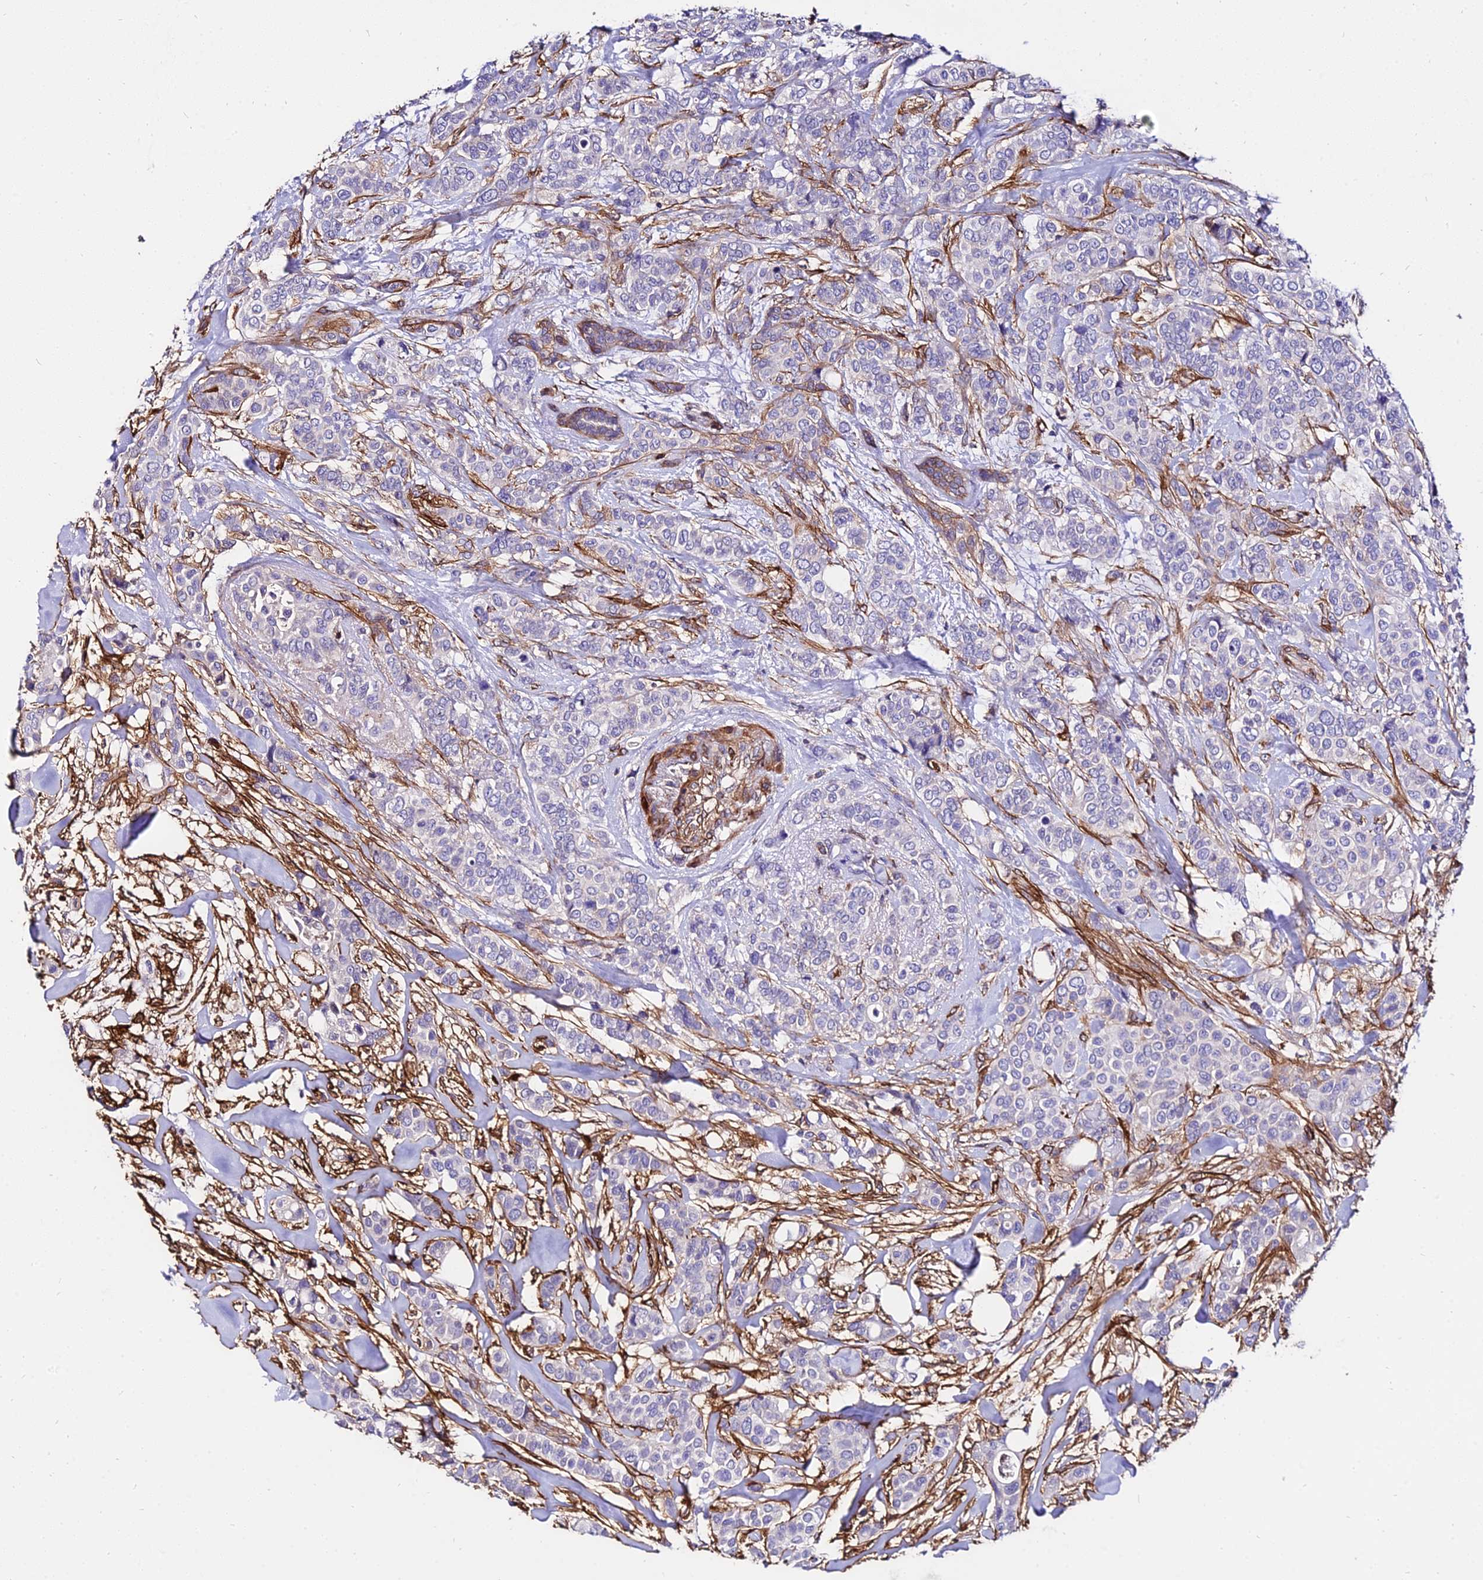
{"staining": {"intensity": "negative", "quantity": "none", "location": "none"}, "tissue": "breast cancer", "cell_type": "Tumor cells", "image_type": "cancer", "snomed": [{"axis": "morphology", "description": "Lobular carcinoma"}, {"axis": "topography", "description": "Breast"}], "caption": "Tumor cells show no significant expression in lobular carcinoma (breast).", "gene": "CSRP1", "patient": {"sex": "female", "age": 51}}